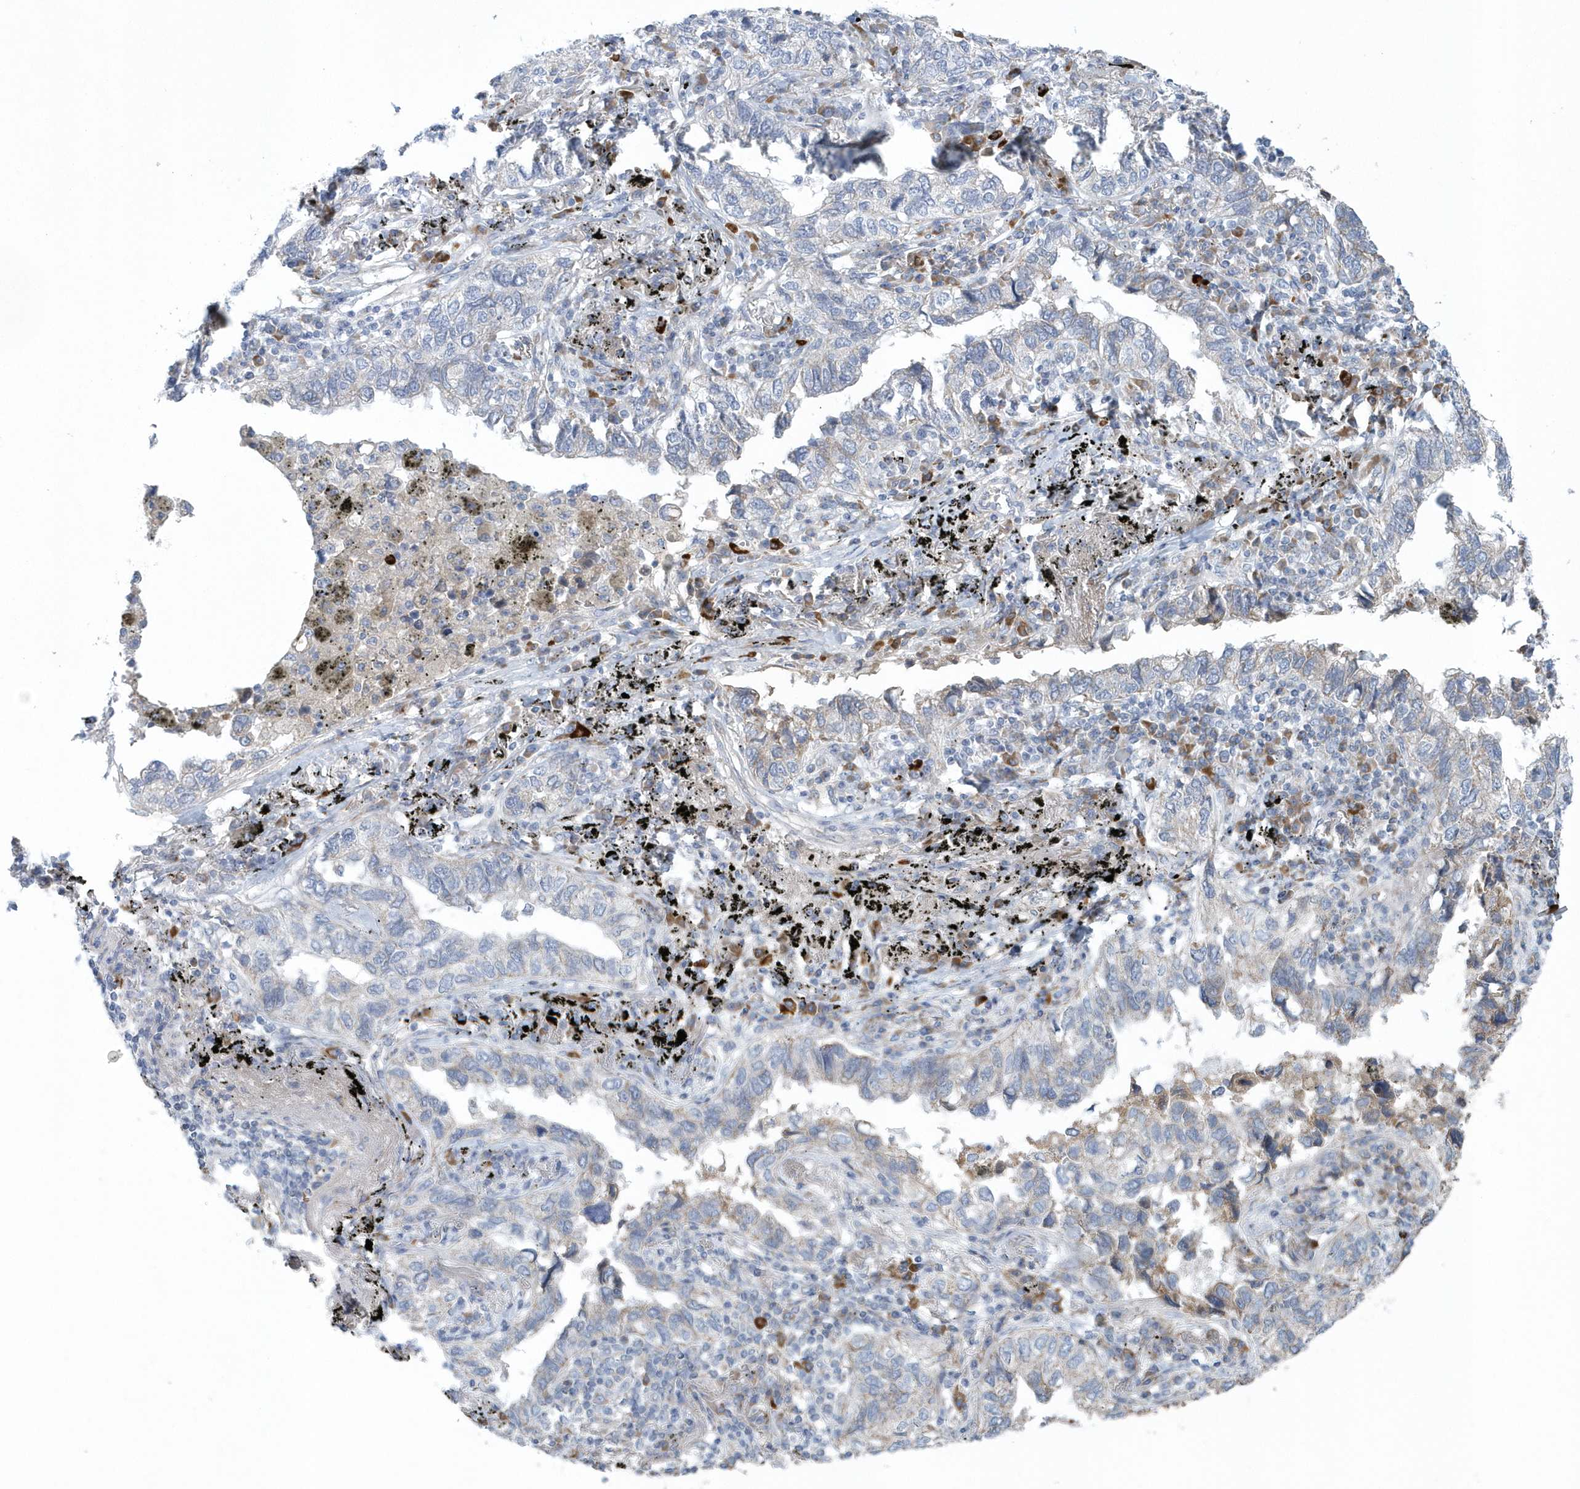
{"staining": {"intensity": "negative", "quantity": "none", "location": "none"}, "tissue": "lung cancer", "cell_type": "Tumor cells", "image_type": "cancer", "snomed": [{"axis": "morphology", "description": "Adenocarcinoma, NOS"}, {"axis": "topography", "description": "Lung"}], "caption": "Adenocarcinoma (lung) stained for a protein using immunohistochemistry exhibits no expression tumor cells.", "gene": "SPATA18", "patient": {"sex": "male", "age": 65}}